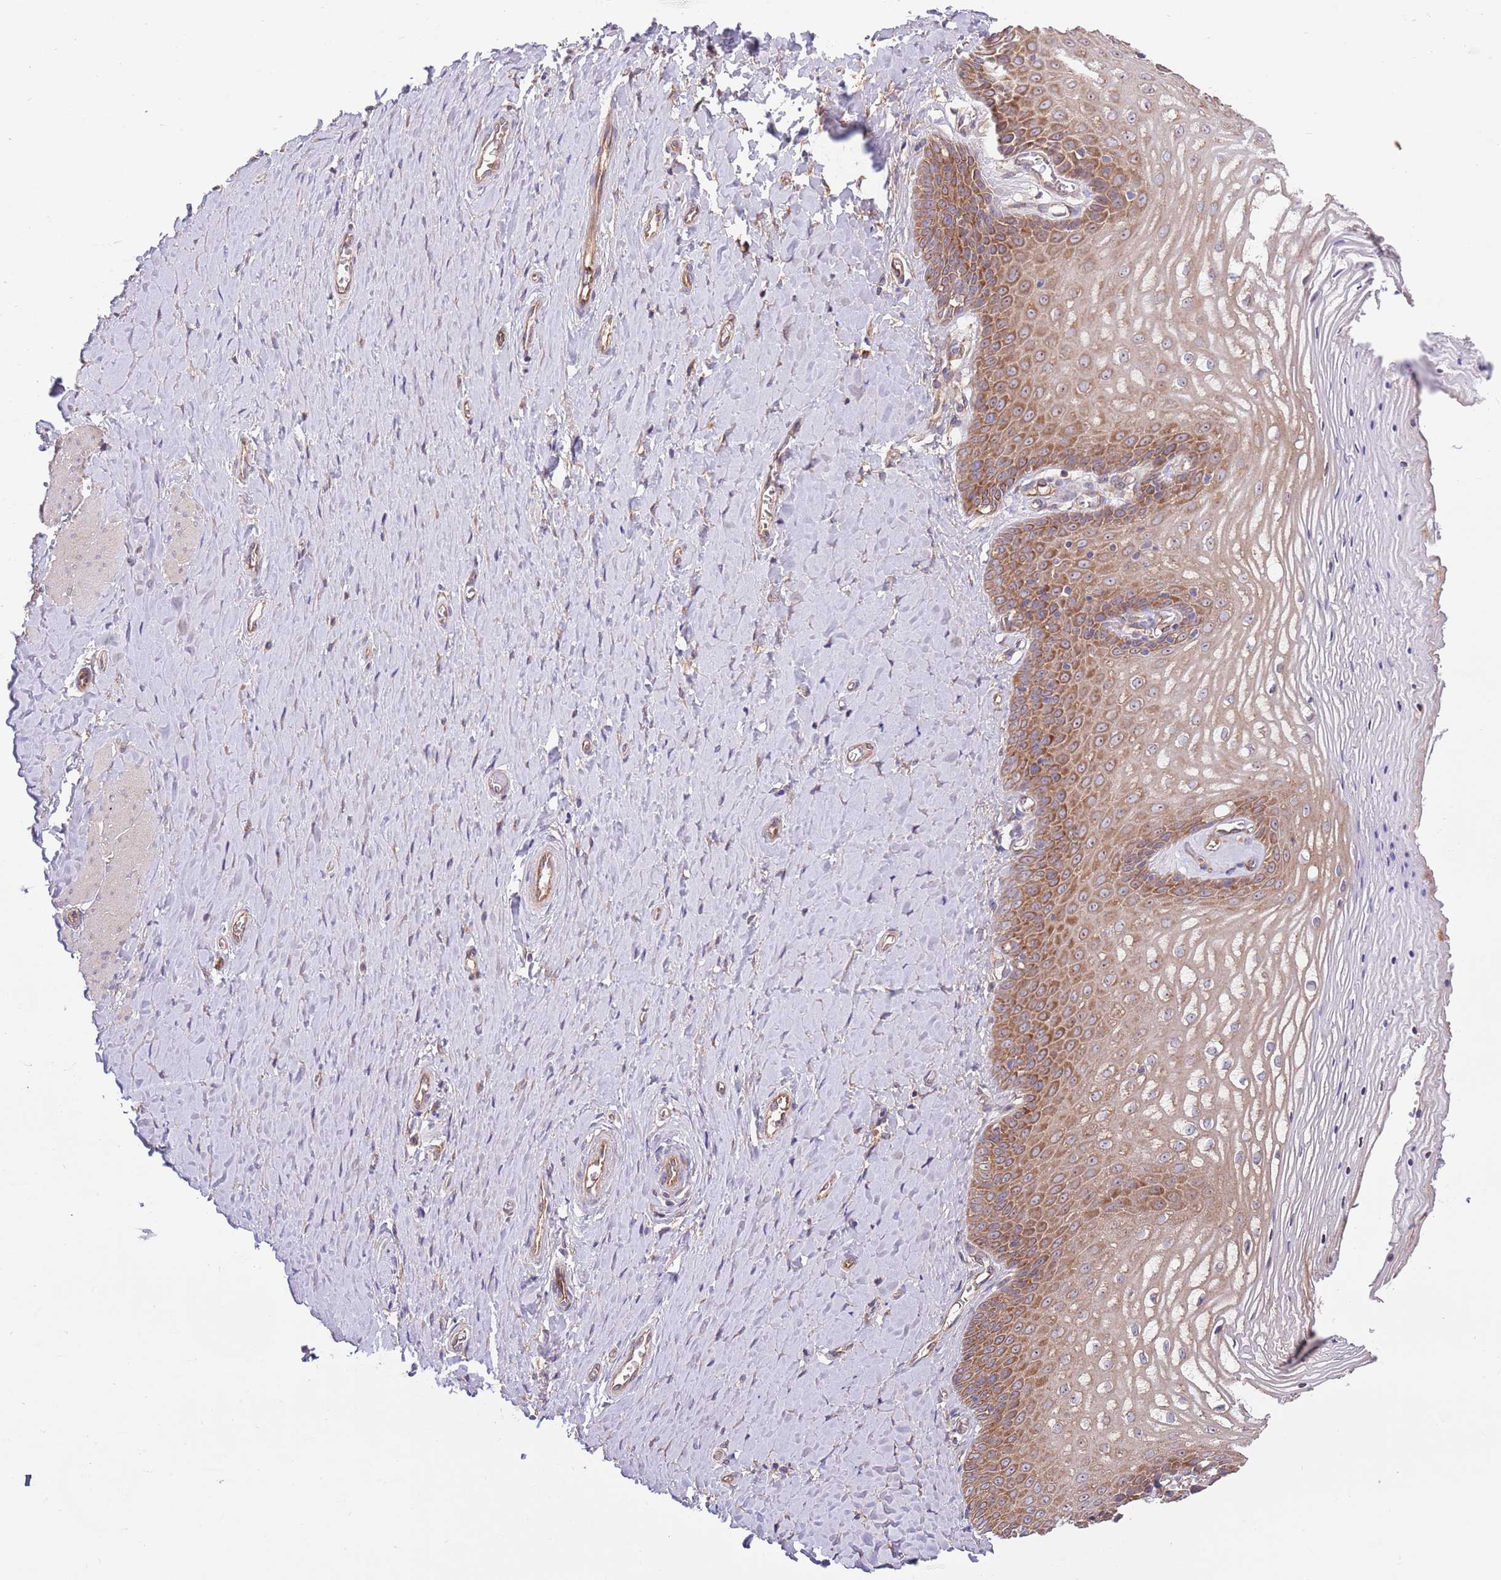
{"staining": {"intensity": "moderate", "quantity": "25%-75%", "location": "cytoplasmic/membranous"}, "tissue": "vagina", "cell_type": "Squamous epithelial cells", "image_type": "normal", "snomed": [{"axis": "morphology", "description": "Normal tissue, NOS"}, {"axis": "topography", "description": "Vagina"}], "caption": "Squamous epithelial cells demonstrate moderate cytoplasmic/membranous staining in approximately 25%-75% of cells in benign vagina.", "gene": "EIF3F", "patient": {"sex": "female", "age": 65}}